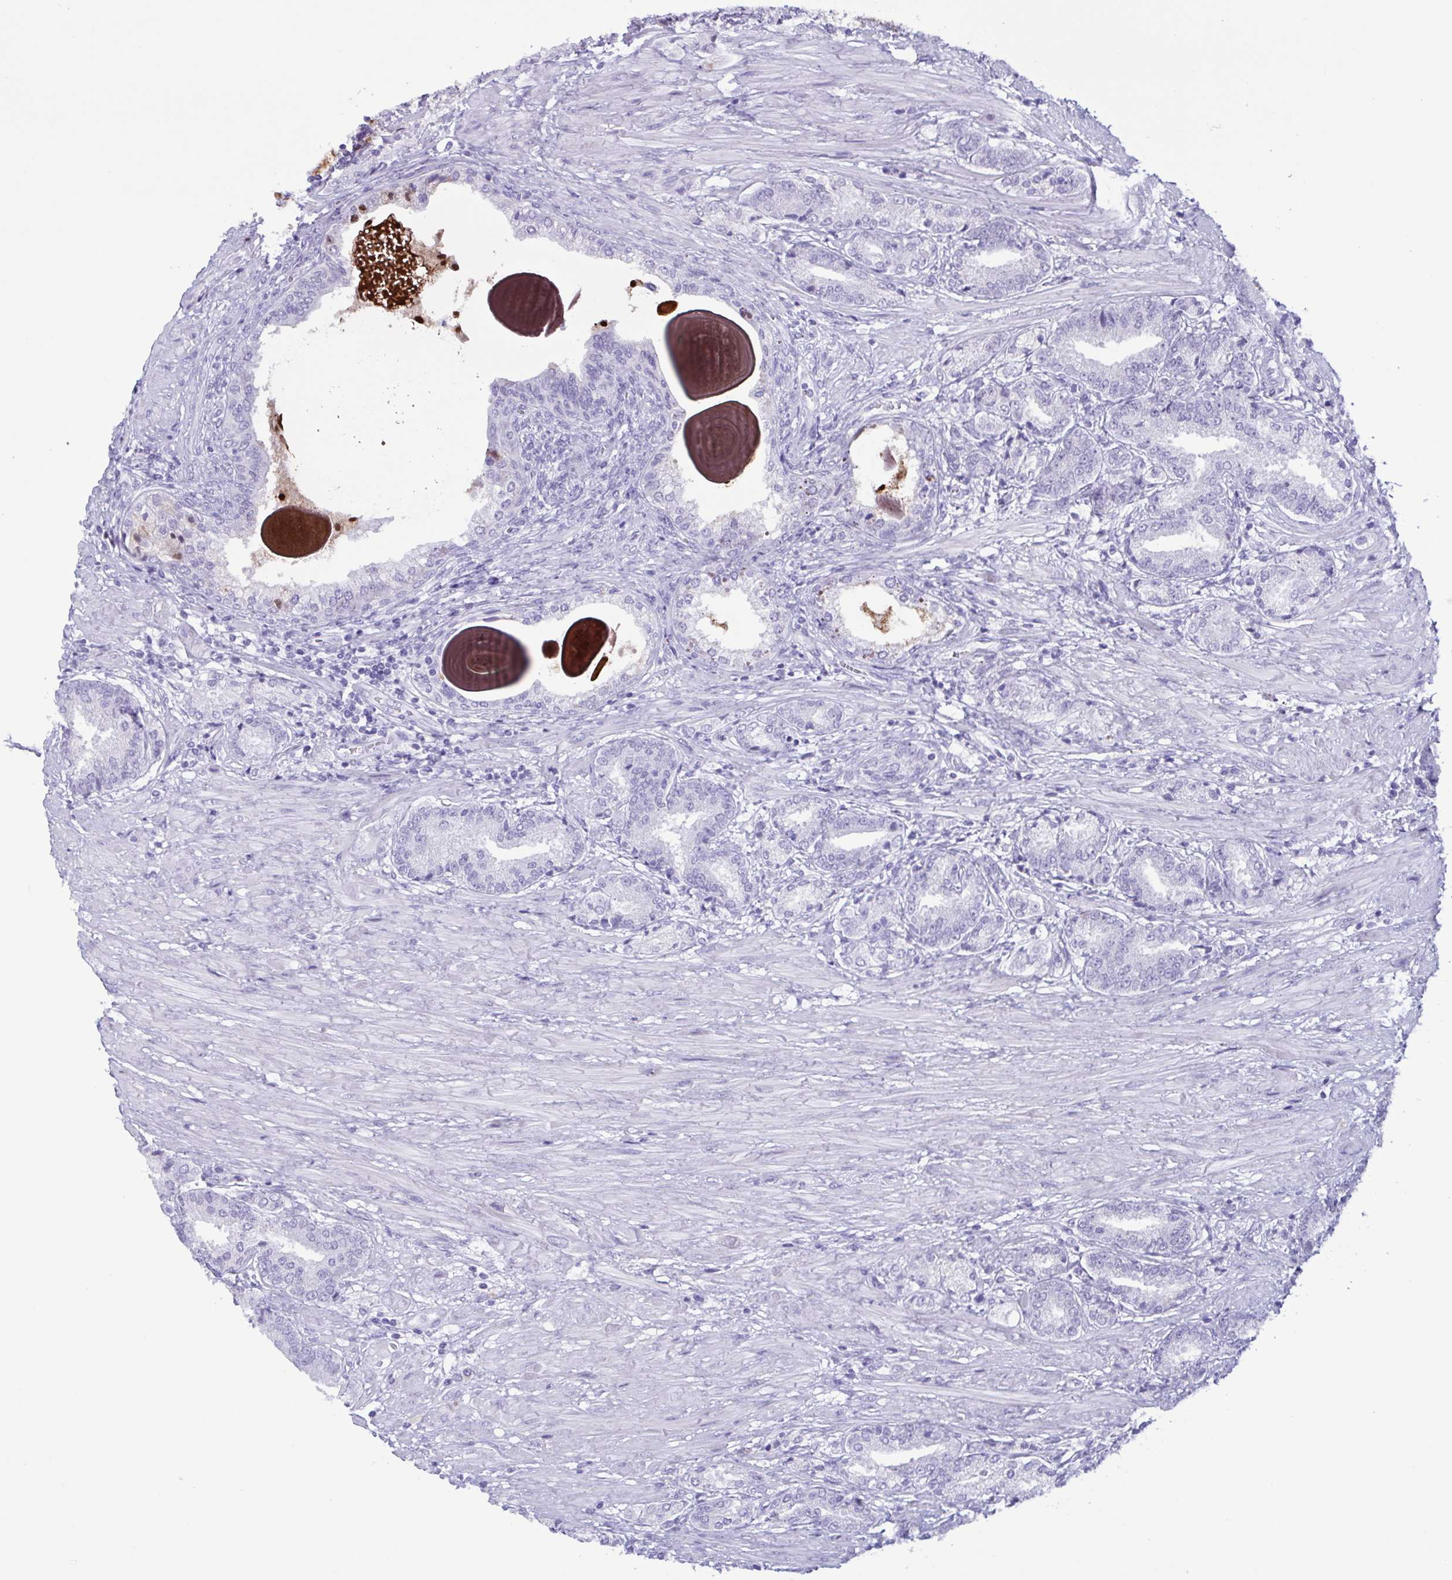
{"staining": {"intensity": "negative", "quantity": "none", "location": "none"}, "tissue": "prostate cancer", "cell_type": "Tumor cells", "image_type": "cancer", "snomed": [{"axis": "morphology", "description": "Adenocarcinoma, High grade"}, {"axis": "topography", "description": "Prostate and seminal vesicle, NOS"}], "caption": "A histopathology image of prostate cancer (high-grade adenocarcinoma) stained for a protein displays no brown staining in tumor cells. The staining was performed using DAB (3,3'-diaminobenzidine) to visualize the protein expression in brown, while the nuclei were stained in blue with hematoxylin (Magnification: 20x).", "gene": "LTF", "patient": {"sex": "male", "age": 61}}